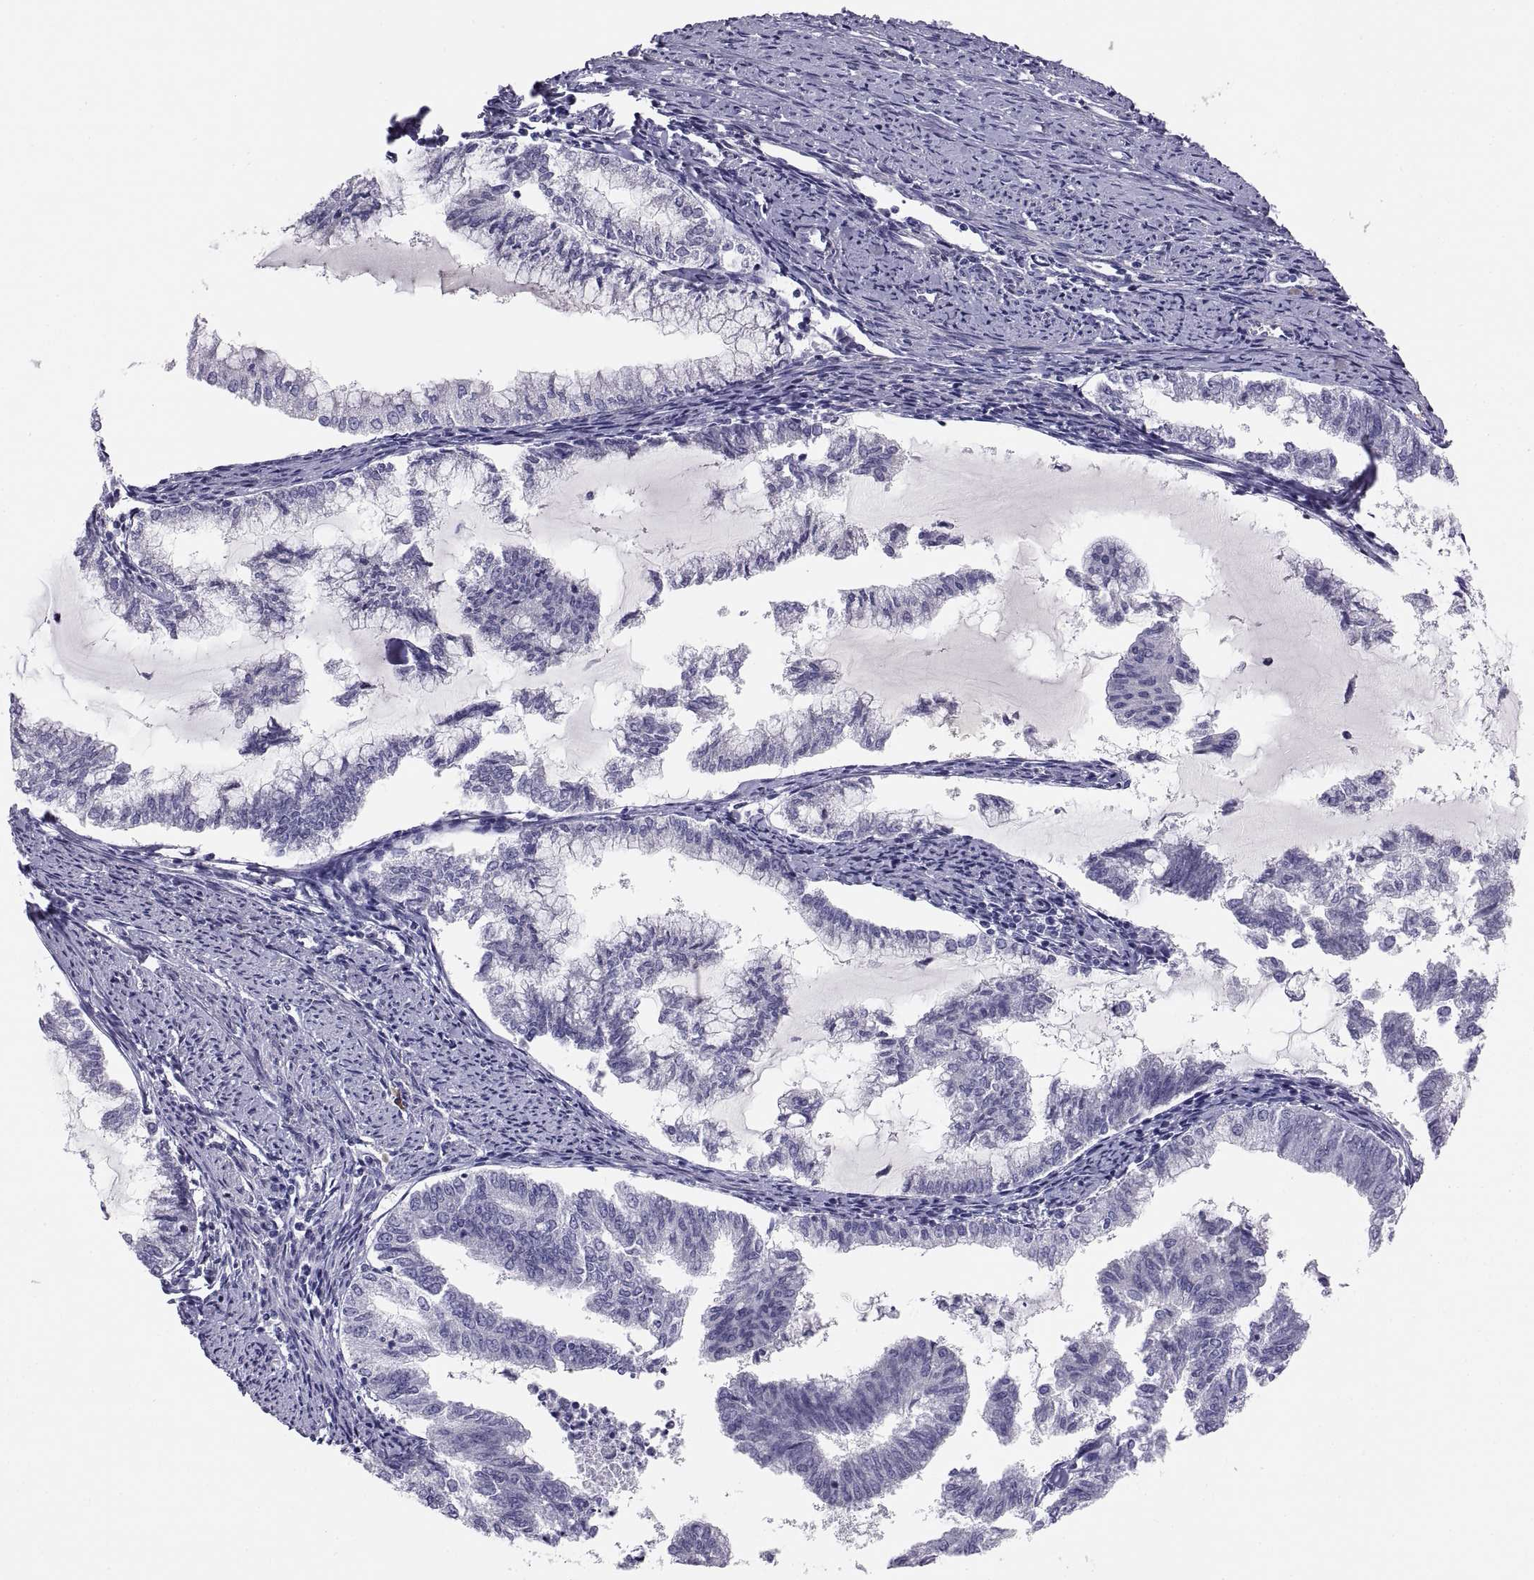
{"staining": {"intensity": "negative", "quantity": "none", "location": "none"}, "tissue": "endometrial cancer", "cell_type": "Tumor cells", "image_type": "cancer", "snomed": [{"axis": "morphology", "description": "Adenocarcinoma, NOS"}, {"axis": "topography", "description": "Endometrium"}], "caption": "The immunohistochemistry micrograph has no significant expression in tumor cells of endometrial cancer (adenocarcinoma) tissue. (DAB IHC with hematoxylin counter stain).", "gene": "STRC", "patient": {"sex": "female", "age": 79}}